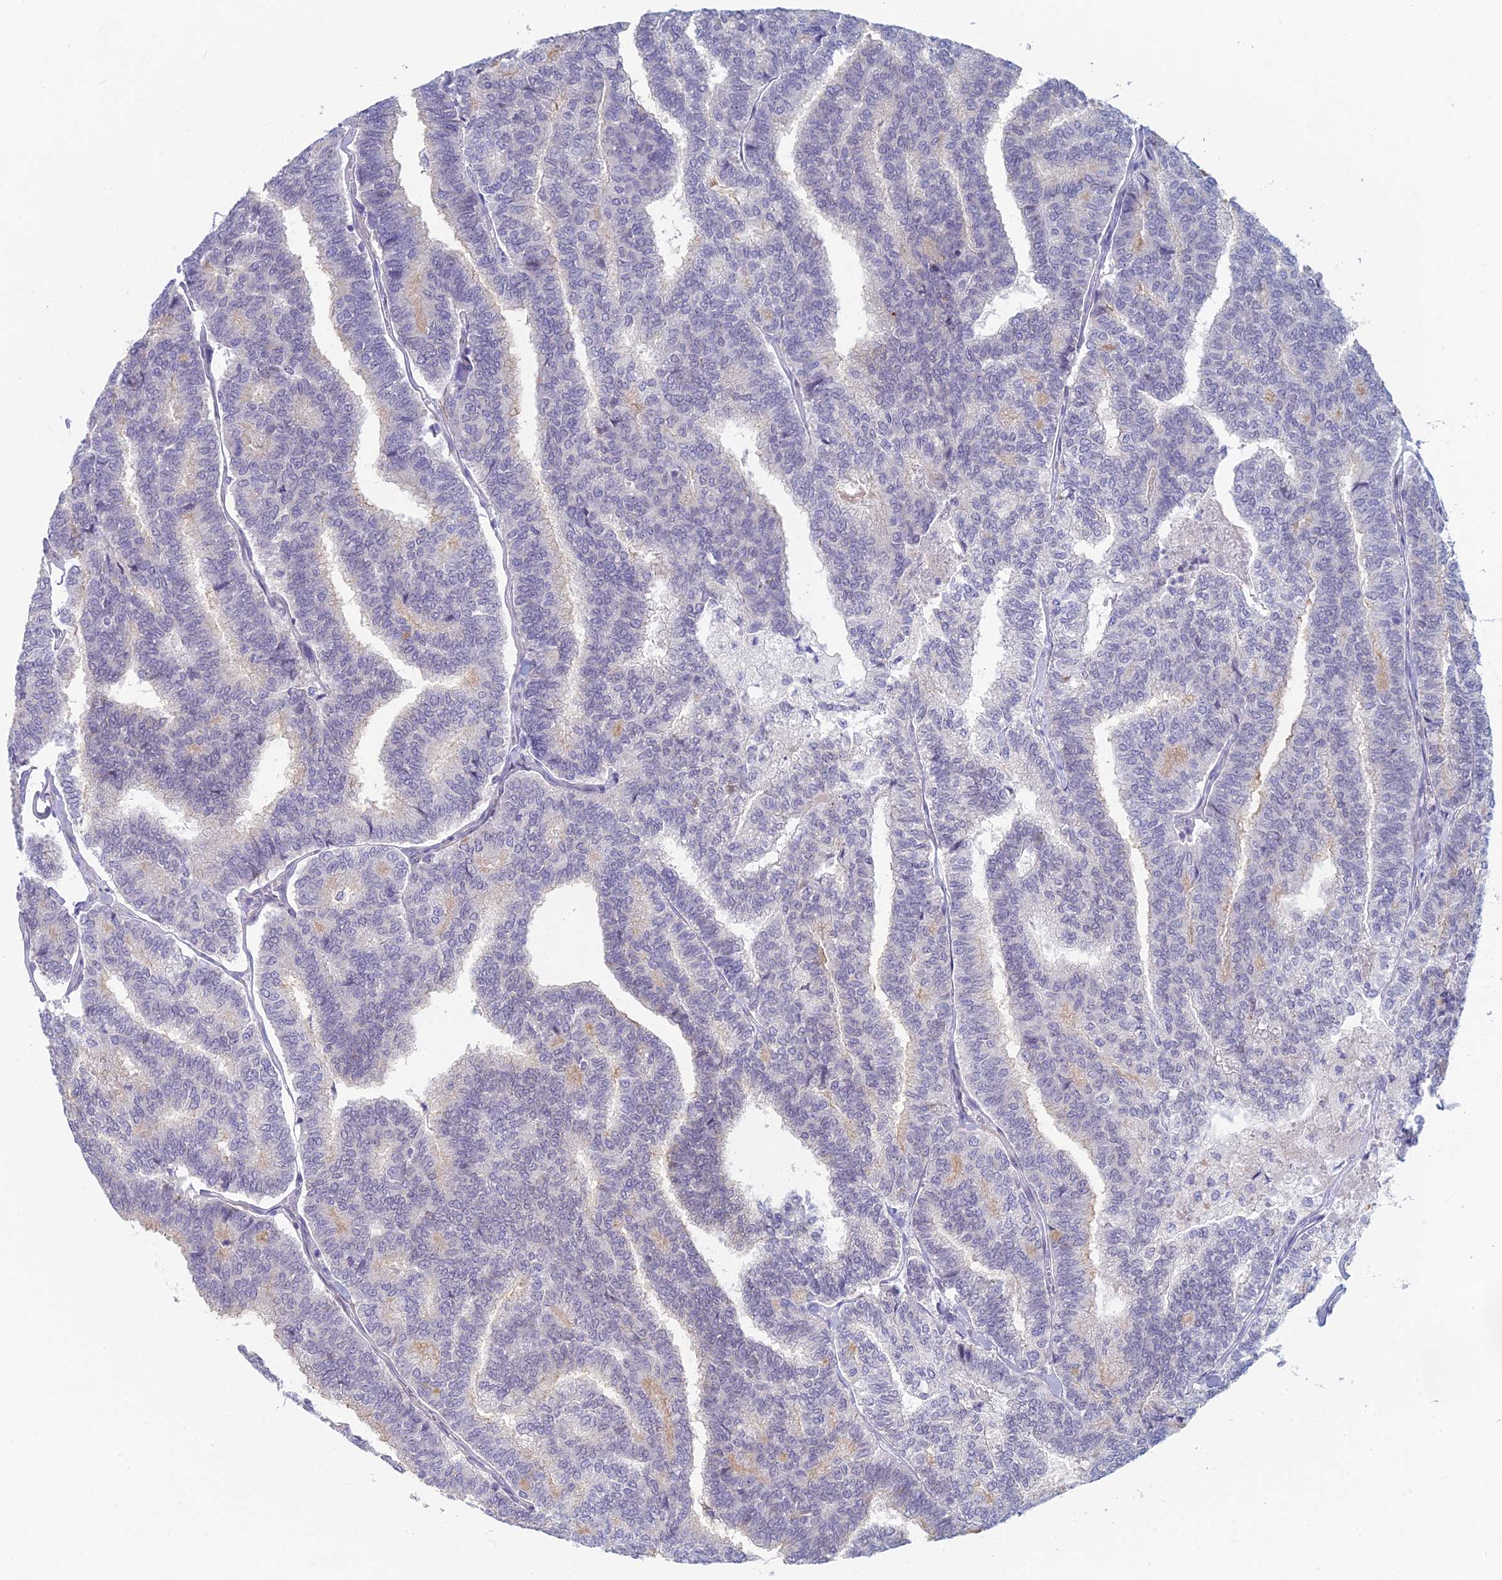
{"staining": {"intensity": "negative", "quantity": "none", "location": "none"}, "tissue": "thyroid cancer", "cell_type": "Tumor cells", "image_type": "cancer", "snomed": [{"axis": "morphology", "description": "Papillary adenocarcinoma, NOS"}, {"axis": "topography", "description": "Thyroid gland"}], "caption": "An image of human thyroid cancer (papillary adenocarcinoma) is negative for staining in tumor cells.", "gene": "PPP1R26", "patient": {"sex": "female", "age": 35}}